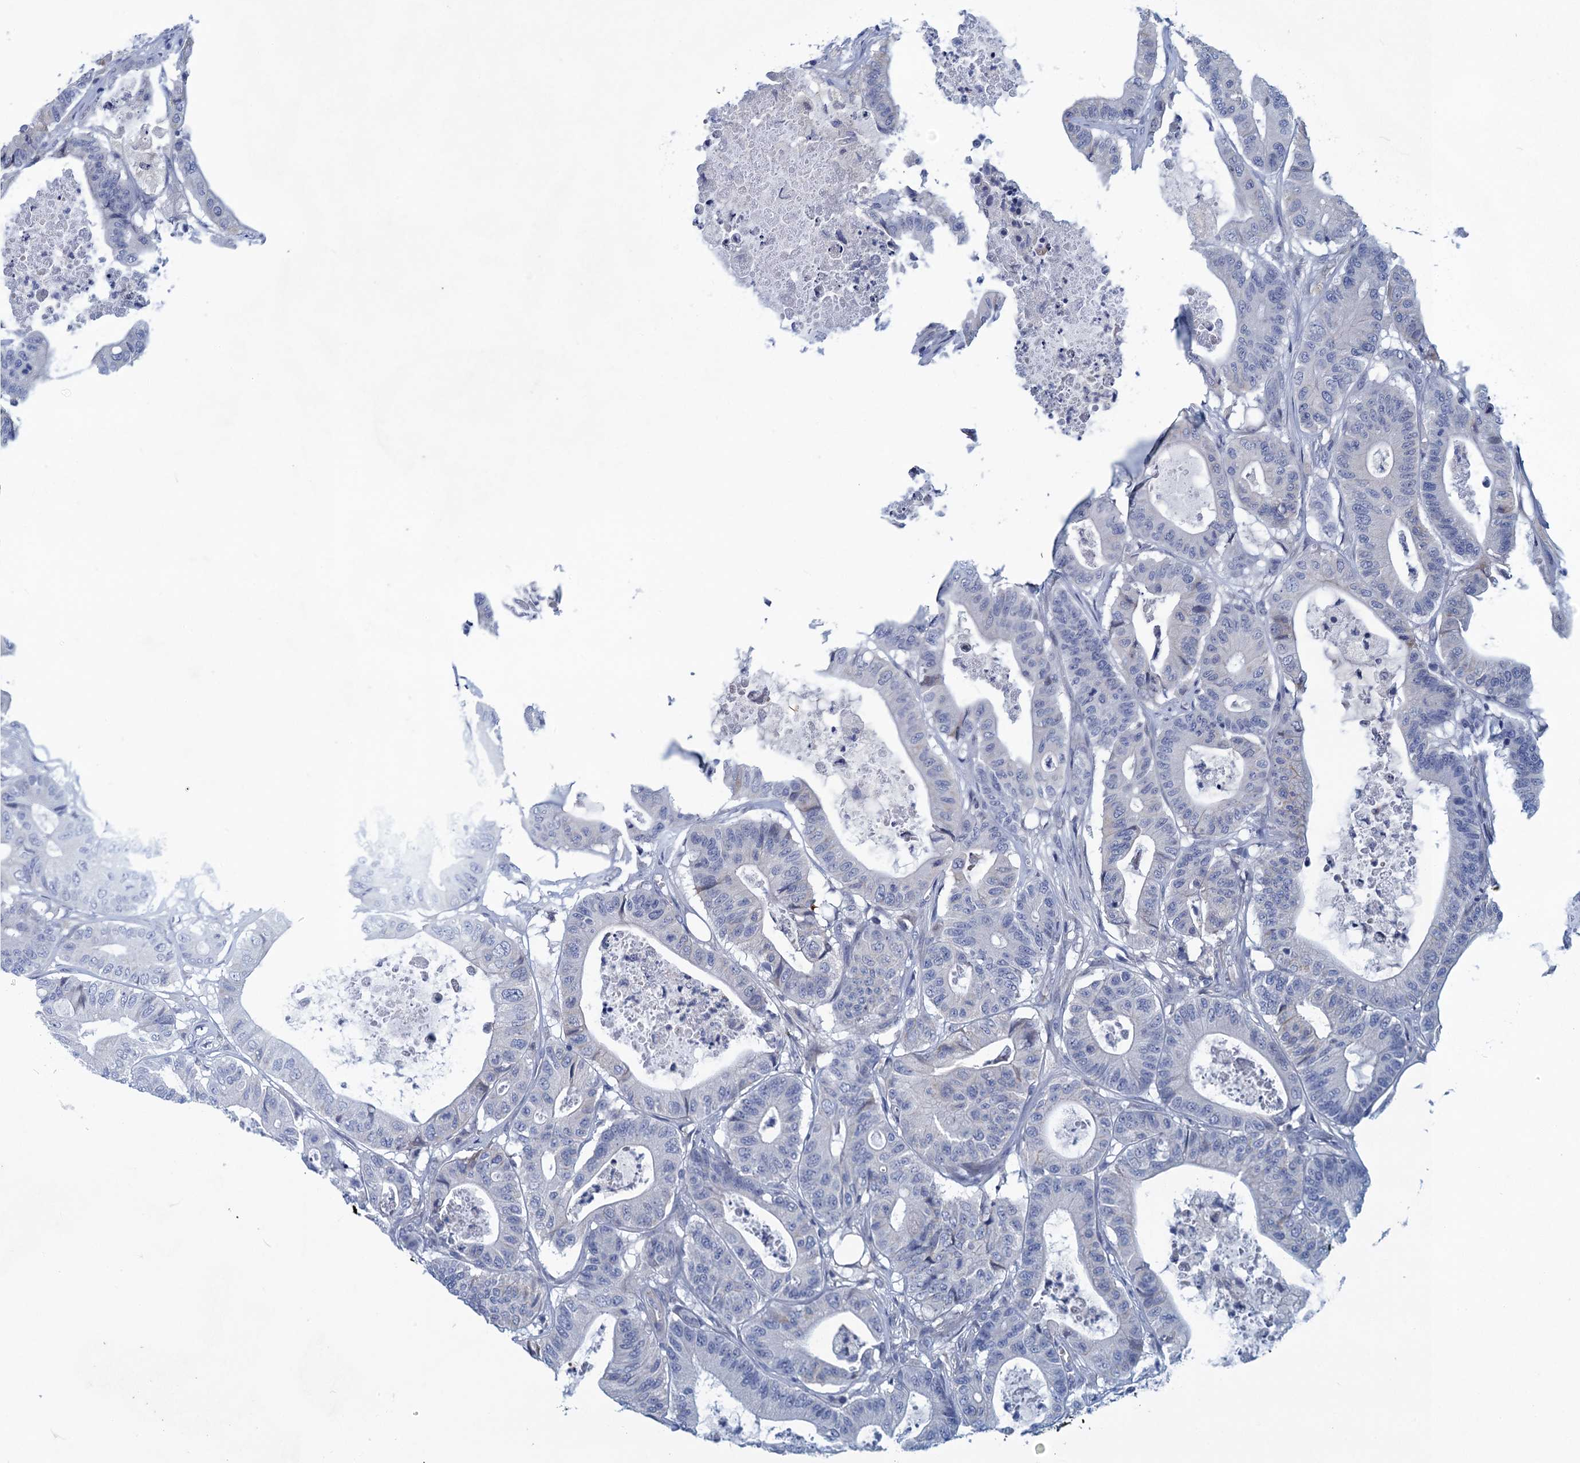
{"staining": {"intensity": "negative", "quantity": "none", "location": "none"}, "tissue": "colorectal cancer", "cell_type": "Tumor cells", "image_type": "cancer", "snomed": [{"axis": "morphology", "description": "Adenocarcinoma, NOS"}, {"axis": "topography", "description": "Colon"}], "caption": "Immunohistochemical staining of human colorectal adenocarcinoma shows no significant positivity in tumor cells. The staining was performed using DAB (3,3'-diaminobenzidine) to visualize the protein expression in brown, while the nuclei were stained in blue with hematoxylin (Magnification: 20x).", "gene": "SCEL", "patient": {"sex": "female", "age": 84}}